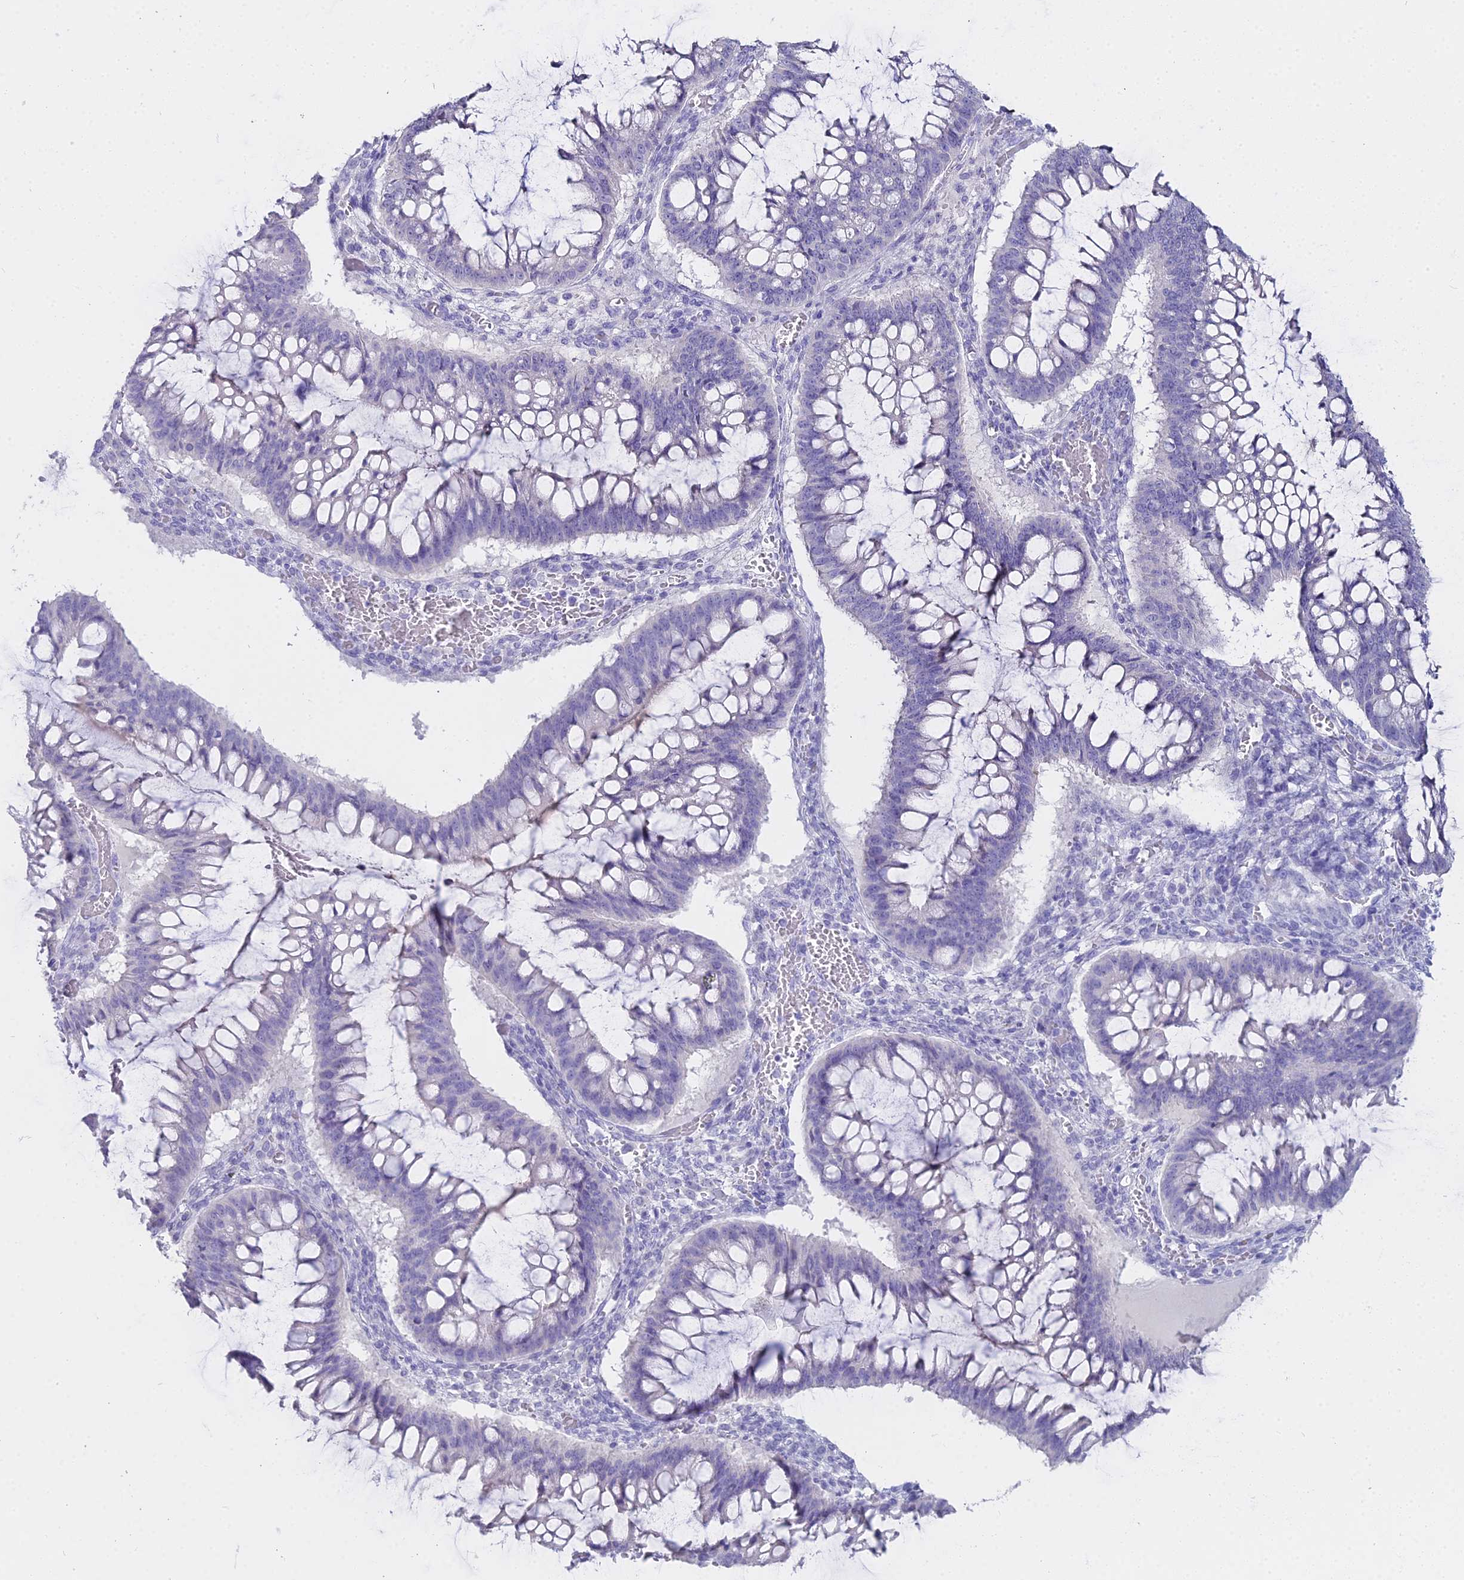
{"staining": {"intensity": "negative", "quantity": "none", "location": "none"}, "tissue": "ovarian cancer", "cell_type": "Tumor cells", "image_type": "cancer", "snomed": [{"axis": "morphology", "description": "Cystadenocarcinoma, mucinous, NOS"}, {"axis": "topography", "description": "Ovary"}], "caption": "A micrograph of ovarian mucinous cystadenocarcinoma stained for a protein reveals no brown staining in tumor cells. (DAB (3,3'-diaminobenzidine) immunohistochemistry, high magnification).", "gene": "ALPP", "patient": {"sex": "female", "age": 73}}